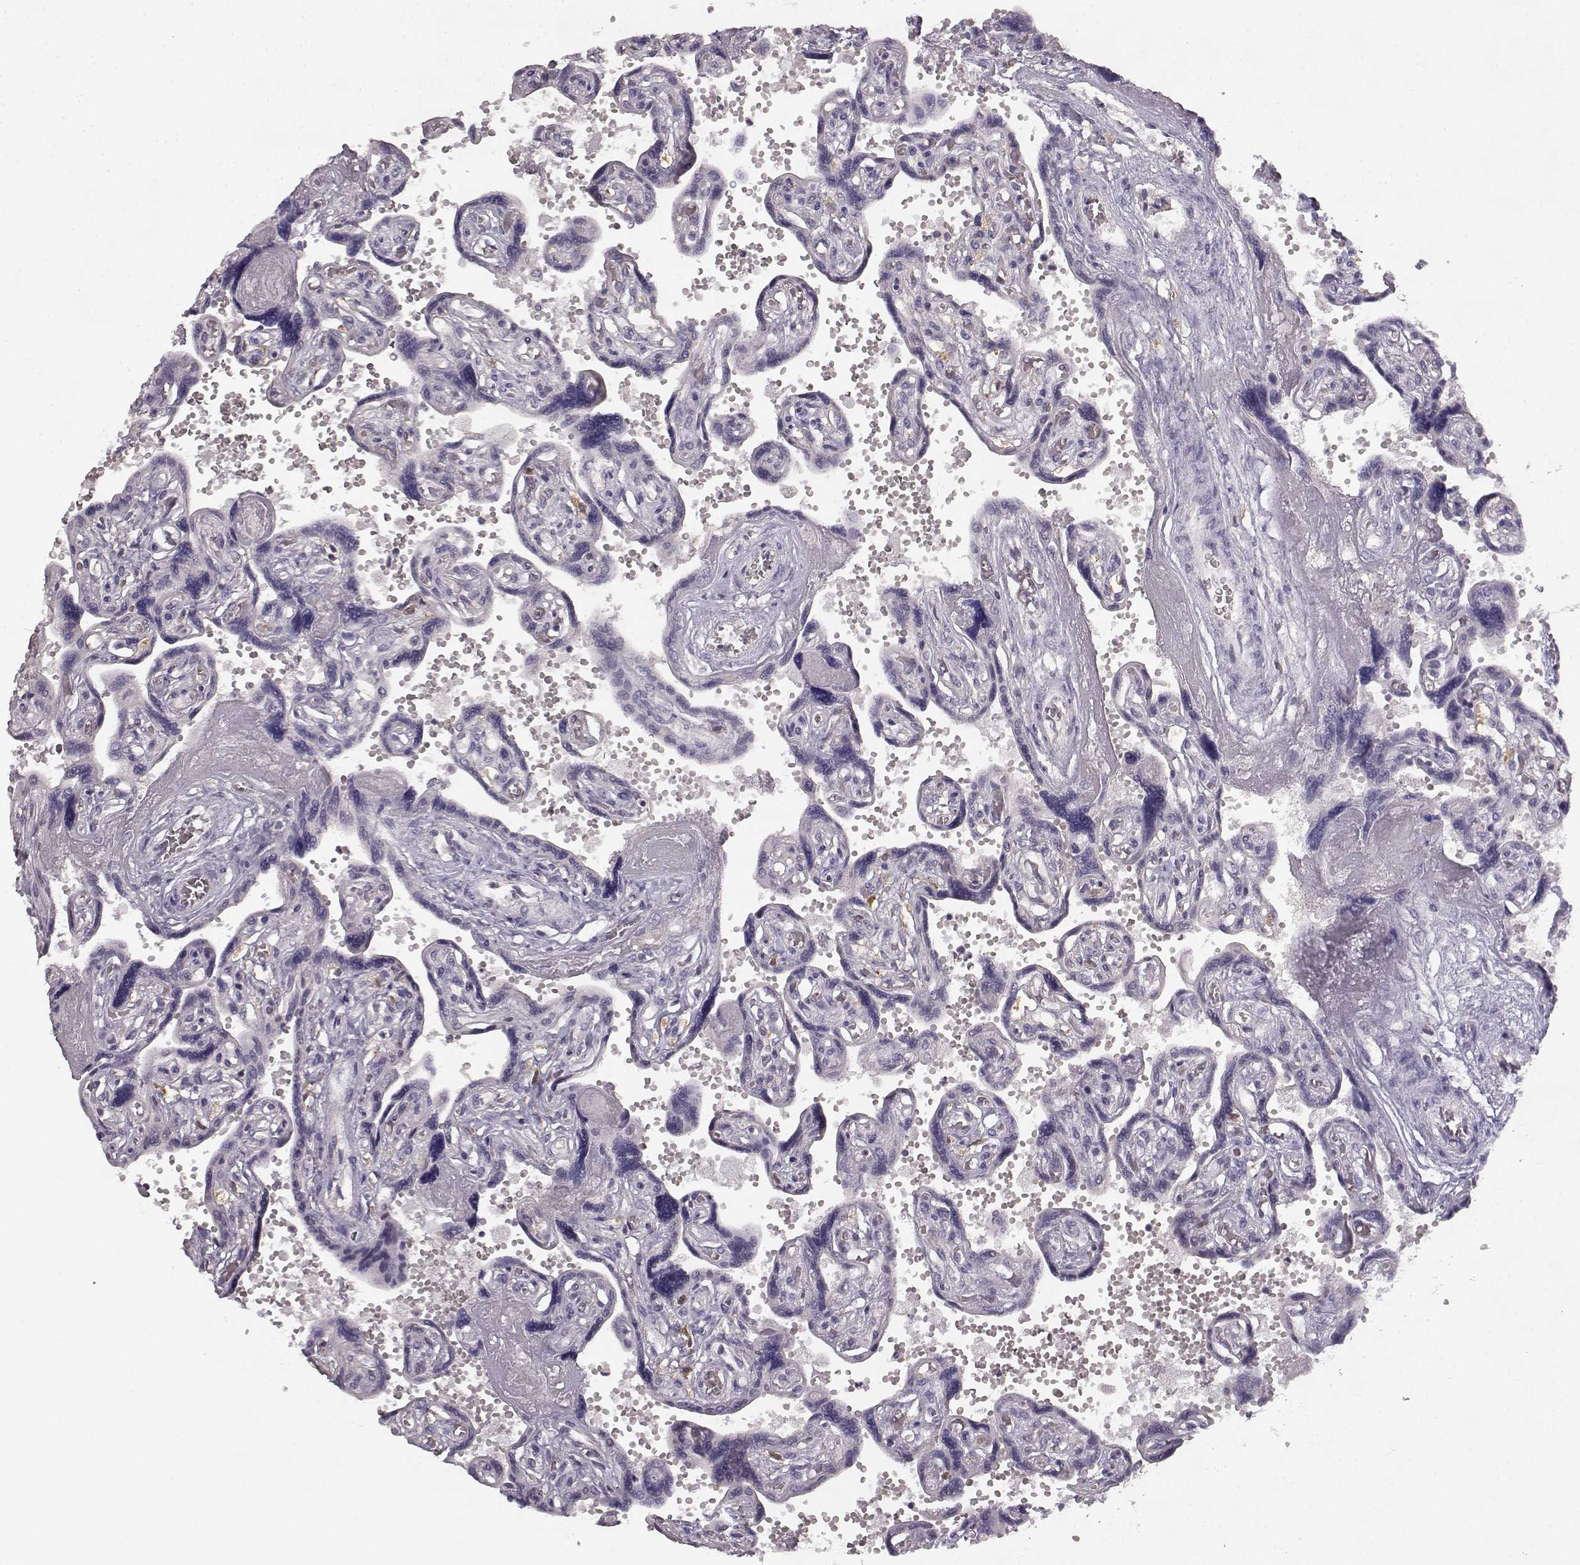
{"staining": {"intensity": "negative", "quantity": "none", "location": "none"}, "tissue": "placenta", "cell_type": "Decidual cells", "image_type": "normal", "snomed": [{"axis": "morphology", "description": "Normal tissue, NOS"}, {"axis": "topography", "description": "Placenta"}], "caption": "Normal placenta was stained to show a protein in brown. There is no significant staining in decidual cells. Brightfield microscopy of immunohistochemistry (IHC) stained with DAB (3,3'-diaminobenzidine) (brown) and hematoxylin (blue), captured at high magnification.", "gene": "GHR", "patient": {"sex": "female", "age": 32}}